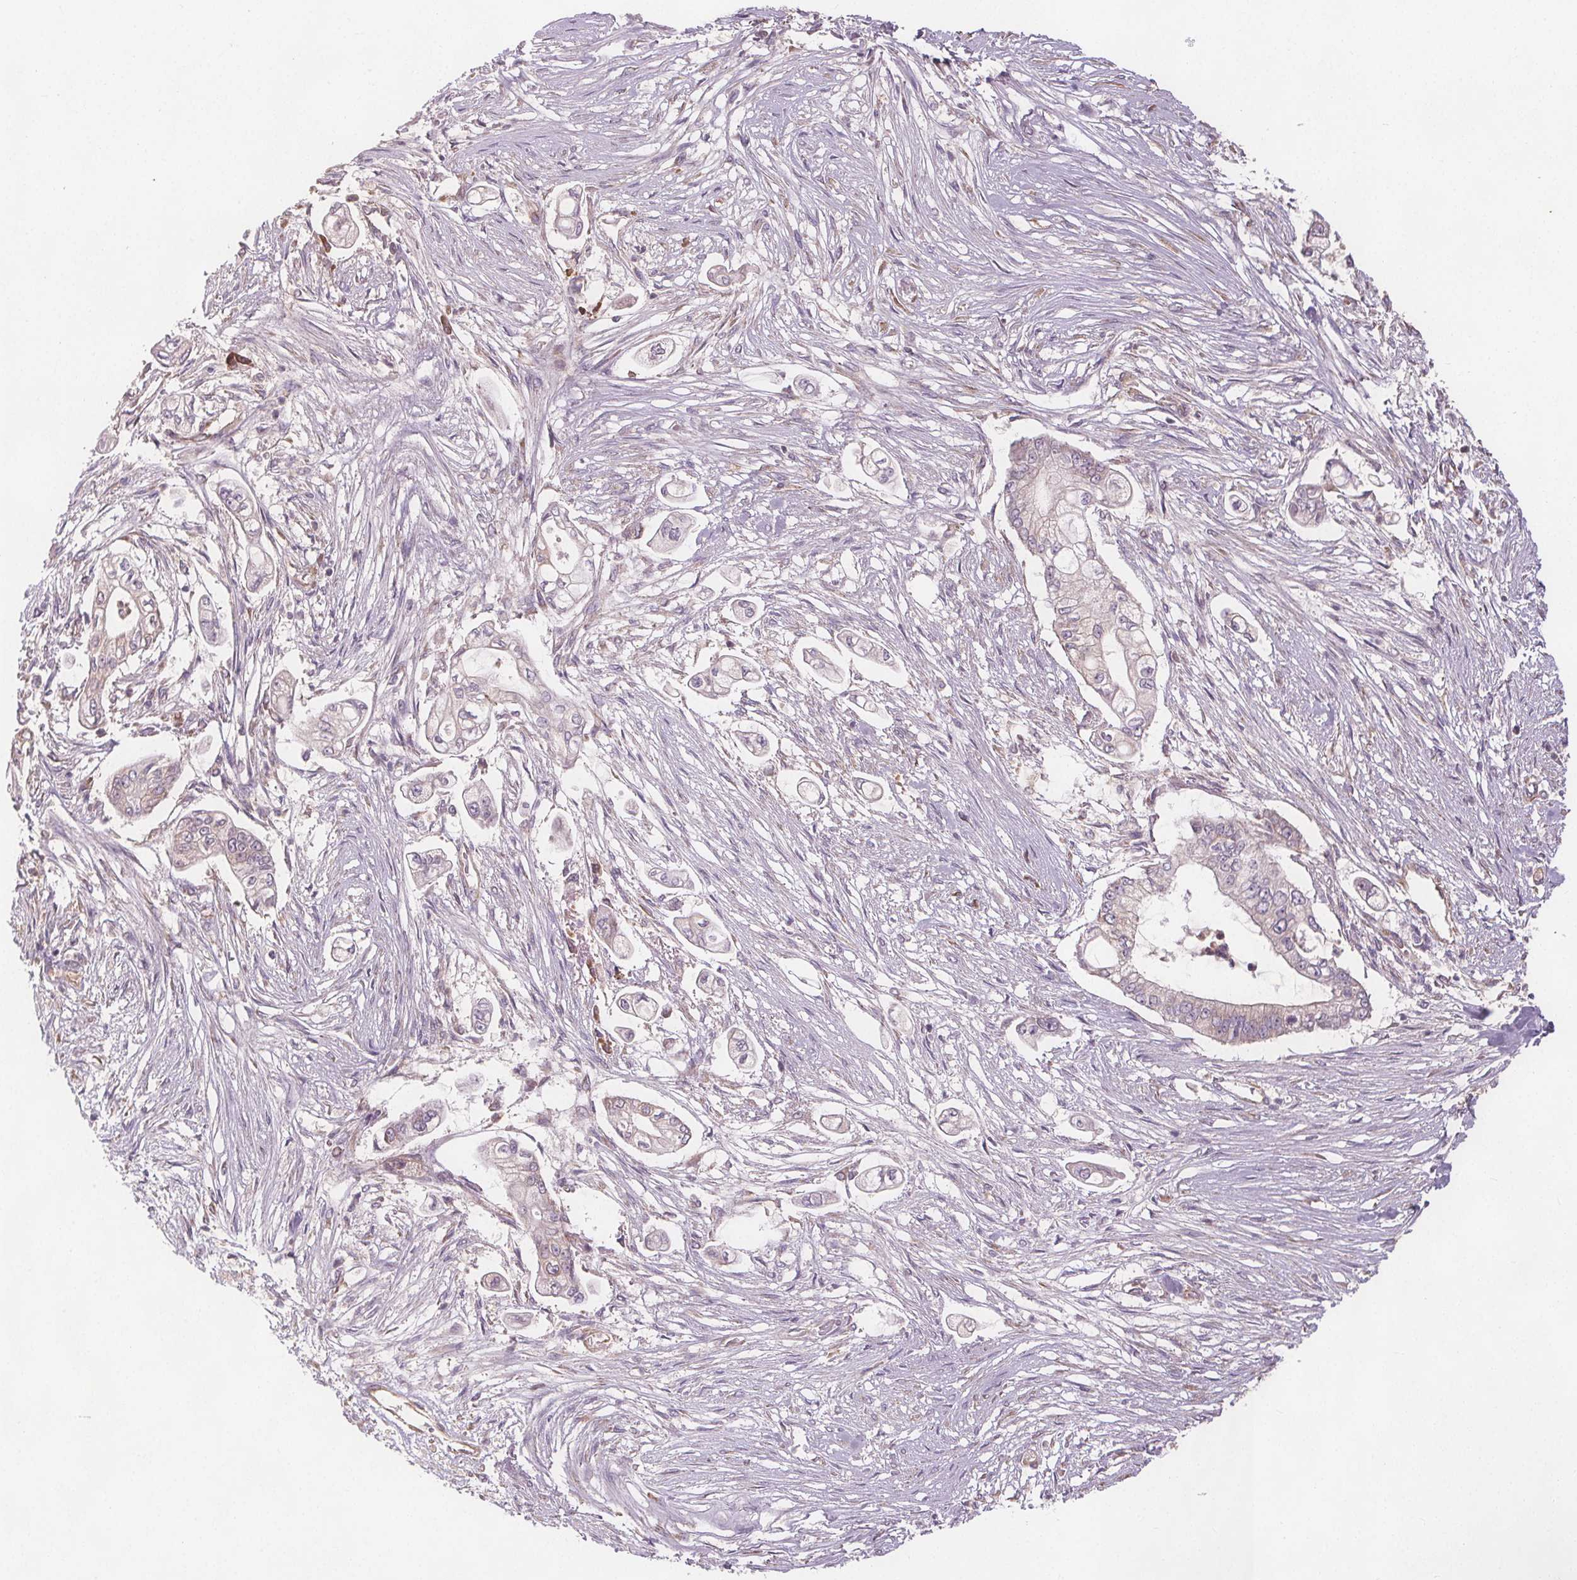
{"staining": {"intensity": "negative", "quantity": "none", "location": "none"}, "tissue": "pancreatic cancer", "cell_type": "Tumor cells", "image_type": "cancer", "snomed": [{"axis": "morphology", "description": "Adenocarcinoma, NOS"}, {"axis": "topography", "description": "Pancreas"}], "caption": "DAB (3,3'-diaminobenzidine) immunohistochemical staining of pancreatic adenocarcinoma shows no significant staining in tumor cells. The staining is performed using DAB (3,3'-diaminobenzidine) brown chromogen with nuclei counter-stained in using hematoxylin.", "gene": "TMEM80", "patient": {"sex": "female", "age": 69}}